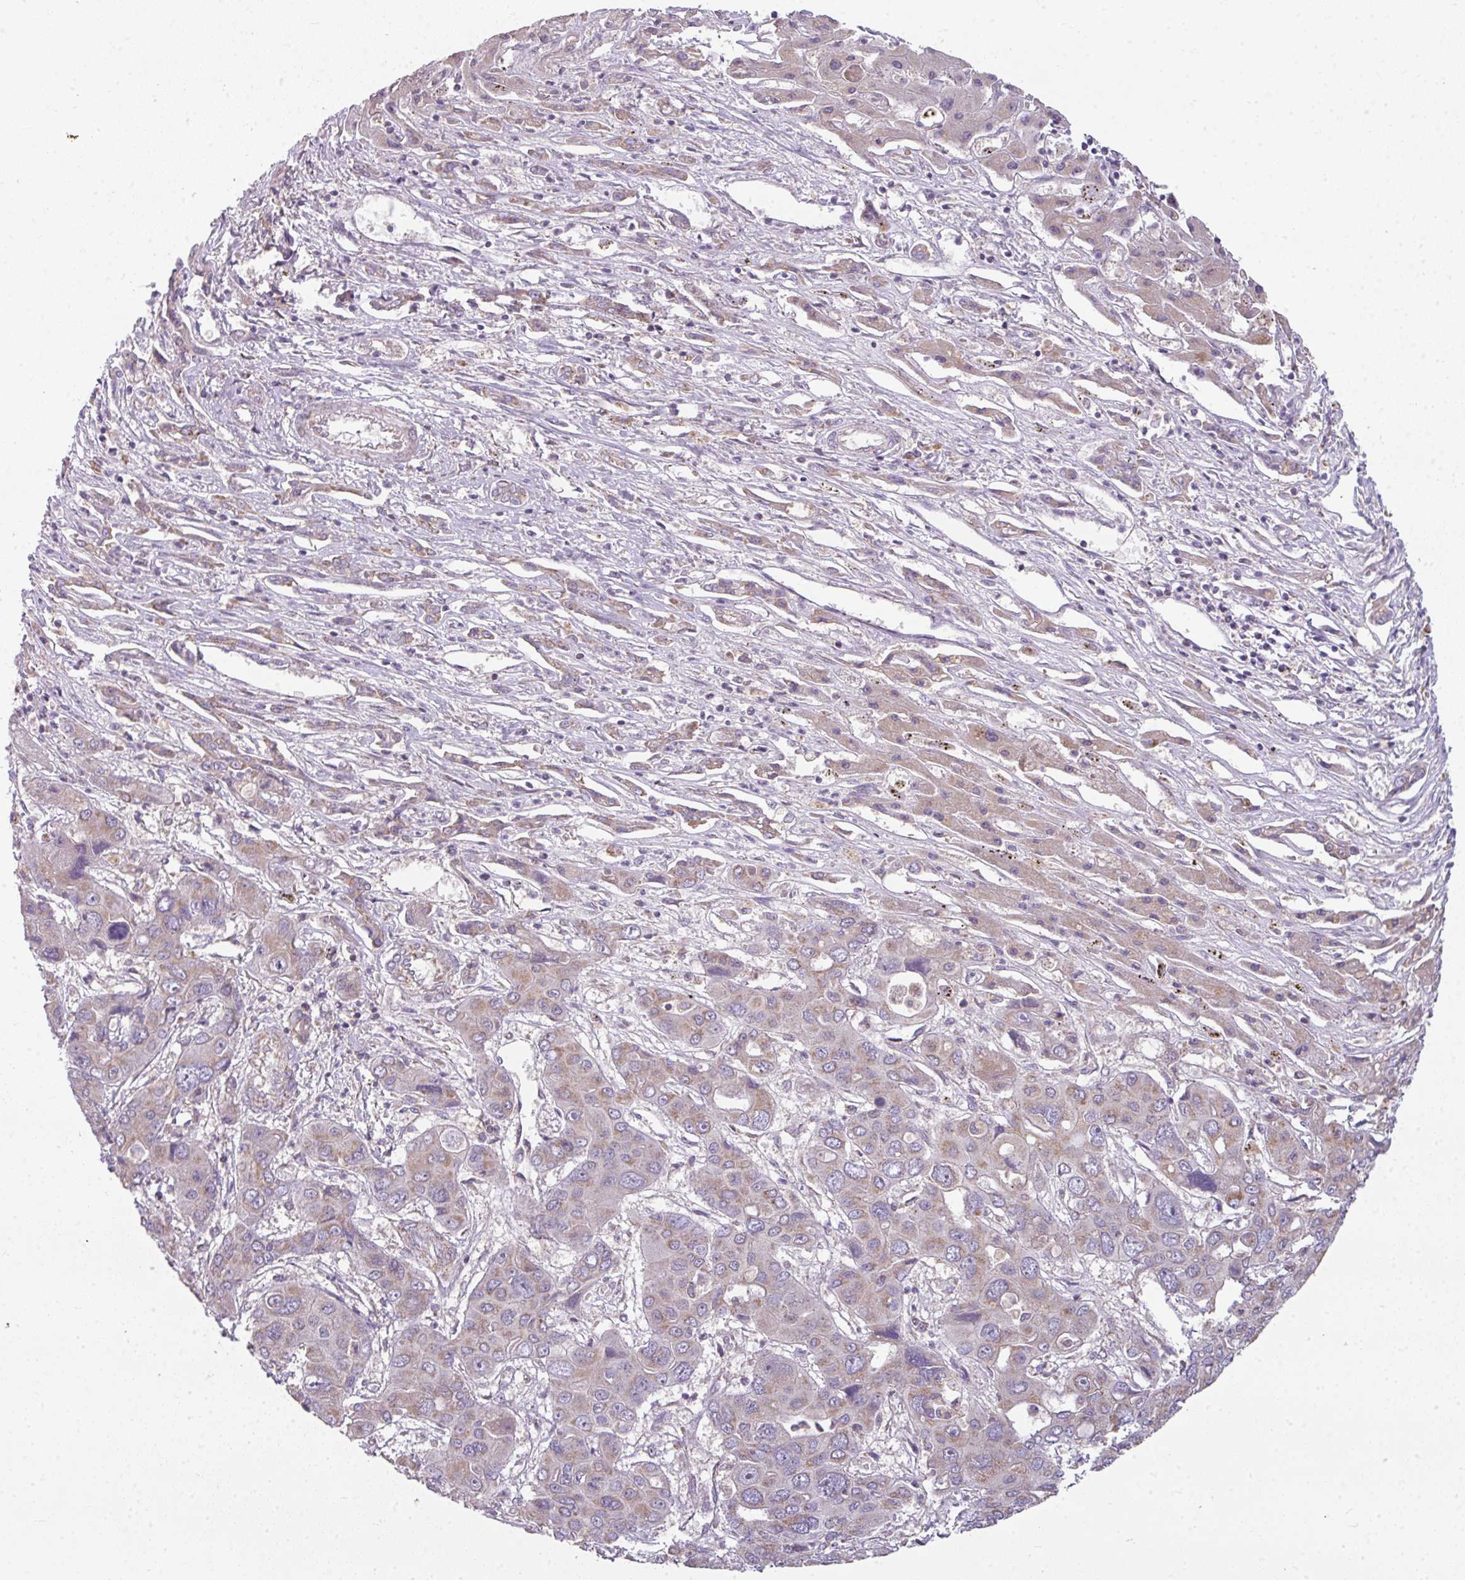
{"staining": {"intensity": "weak", "quantity": "25%-75%", "location": "cytoplasmic/membranous"}, "tissue": "liver cancer", "cell_type": "Tumor cells", "image_type": "cancer", "snomed": [{"axis": "morphology", "description": "Cholangiocarcinoma"}, {"axis": "topography", "description": "Liver"}], "caption": "The immunohistochemical stain labels weak cytoplasmic/membranous positivity in tumor cells of liver cancer tissue.", "gene": "PALS2", "patient": {"sex": "male", "age": 67}}